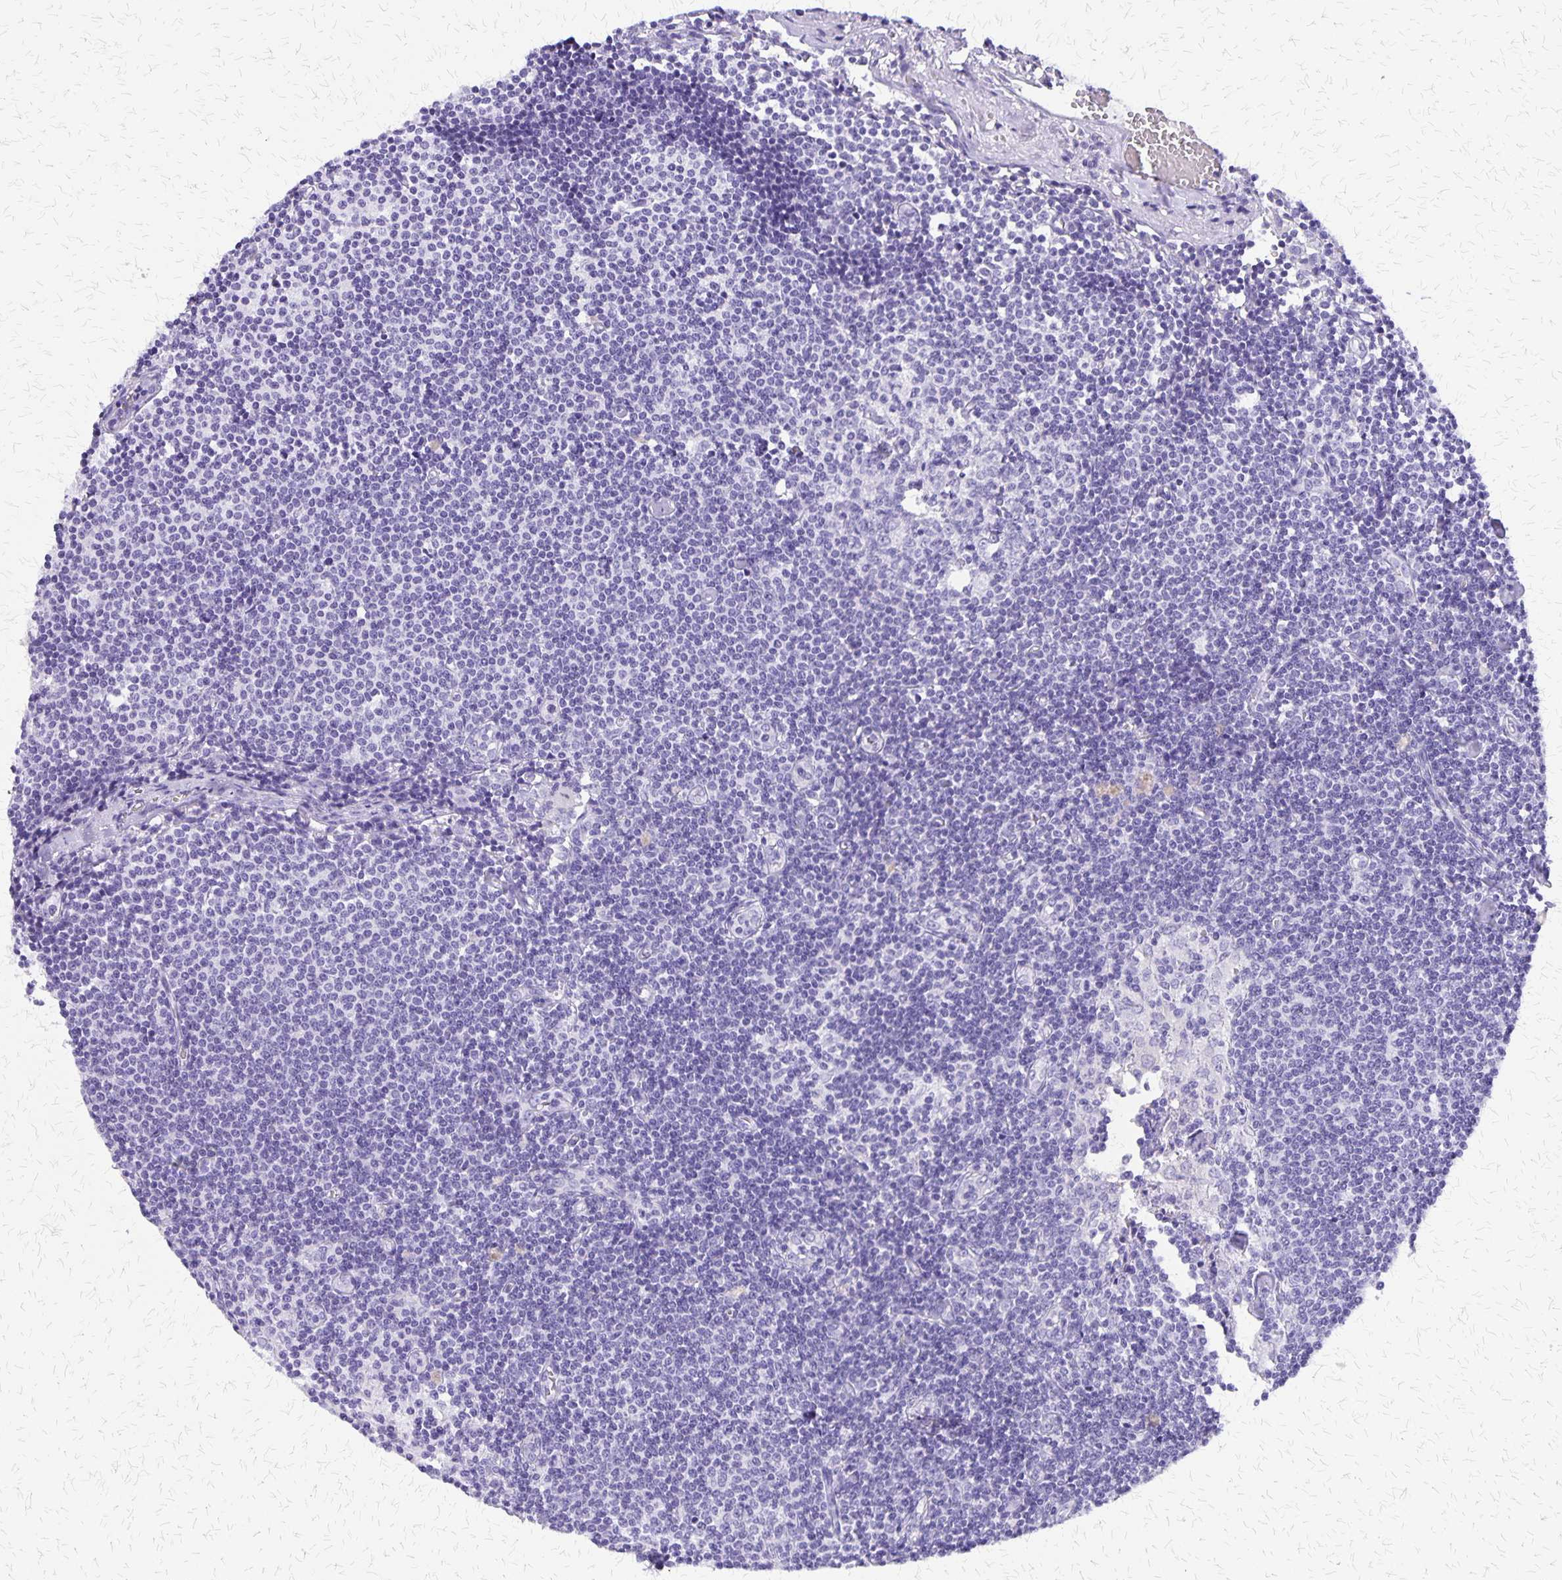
{"staining": {"intensity": "negative", "quantity": "none", "location": "none"}, "tissue": "lymph node", "cell_type": "Germinal center cells", "image_type": "normal", "snomed": [{"axis": "morphology", "description": "Normal tissue, NOS"}, {"axis": "topography", "description": "Lymph node"}], "caption": "The histopathology image shows no staining of germinal center cells in unremarkable lymph node. The staining was performed using DAB (3,3'-diaminobenzidine) to visualize the protein expression in brown, while the nuclei were stained in blue with hematoxylin (Magnification: 20x).", "gene": "SLC13A2", "patient": {"sex": "female", "age": 69}}